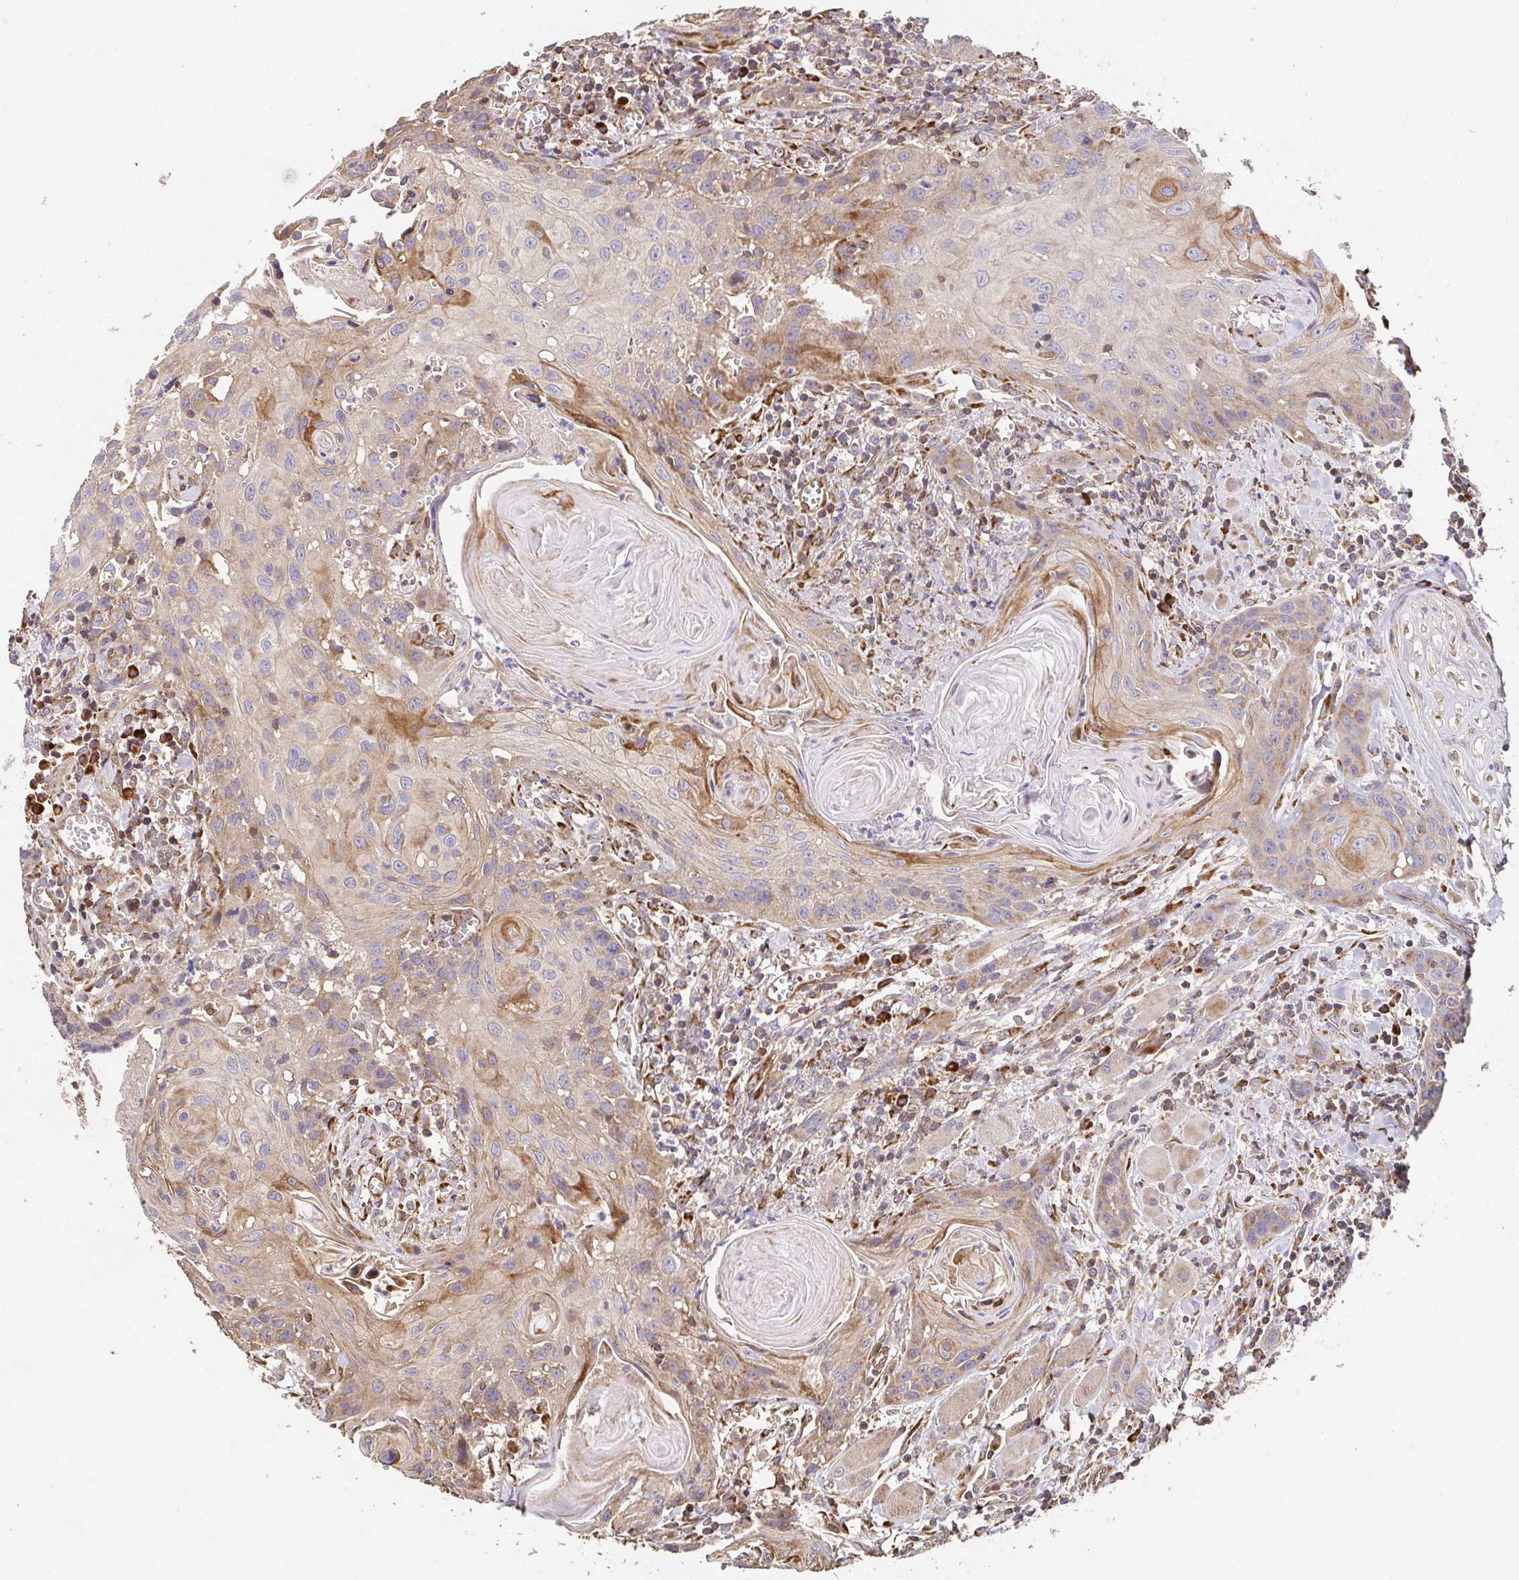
{"staining": {"intensity": "moderate", "quantity": "<25%", "location": "cytoplasmic/membranous"}, "tissue": "head and neck cancer", "cell_type": "Tumor cells", "image_type": "cancer", "snomed": [{"axis": "morphology", "description": "Squamous cell carcinoma, NOS"}, {"axis": "topography", "description": "Oral tissue"}, {"axis": "topography", "description": "Head-Neck"}], "caption": "Head and neck squamous cell carcinoma stained with IHC exhibits moderate cytoplasmic/membranous expression in about <25% of tumor cells. The protein of interest is stained brown, and the nuclei are stained in blue (DAB IHC with brightfield microscopy, high magnification).", "gene": "APBB1", "patient": {"sex": "male", "age": 58}}